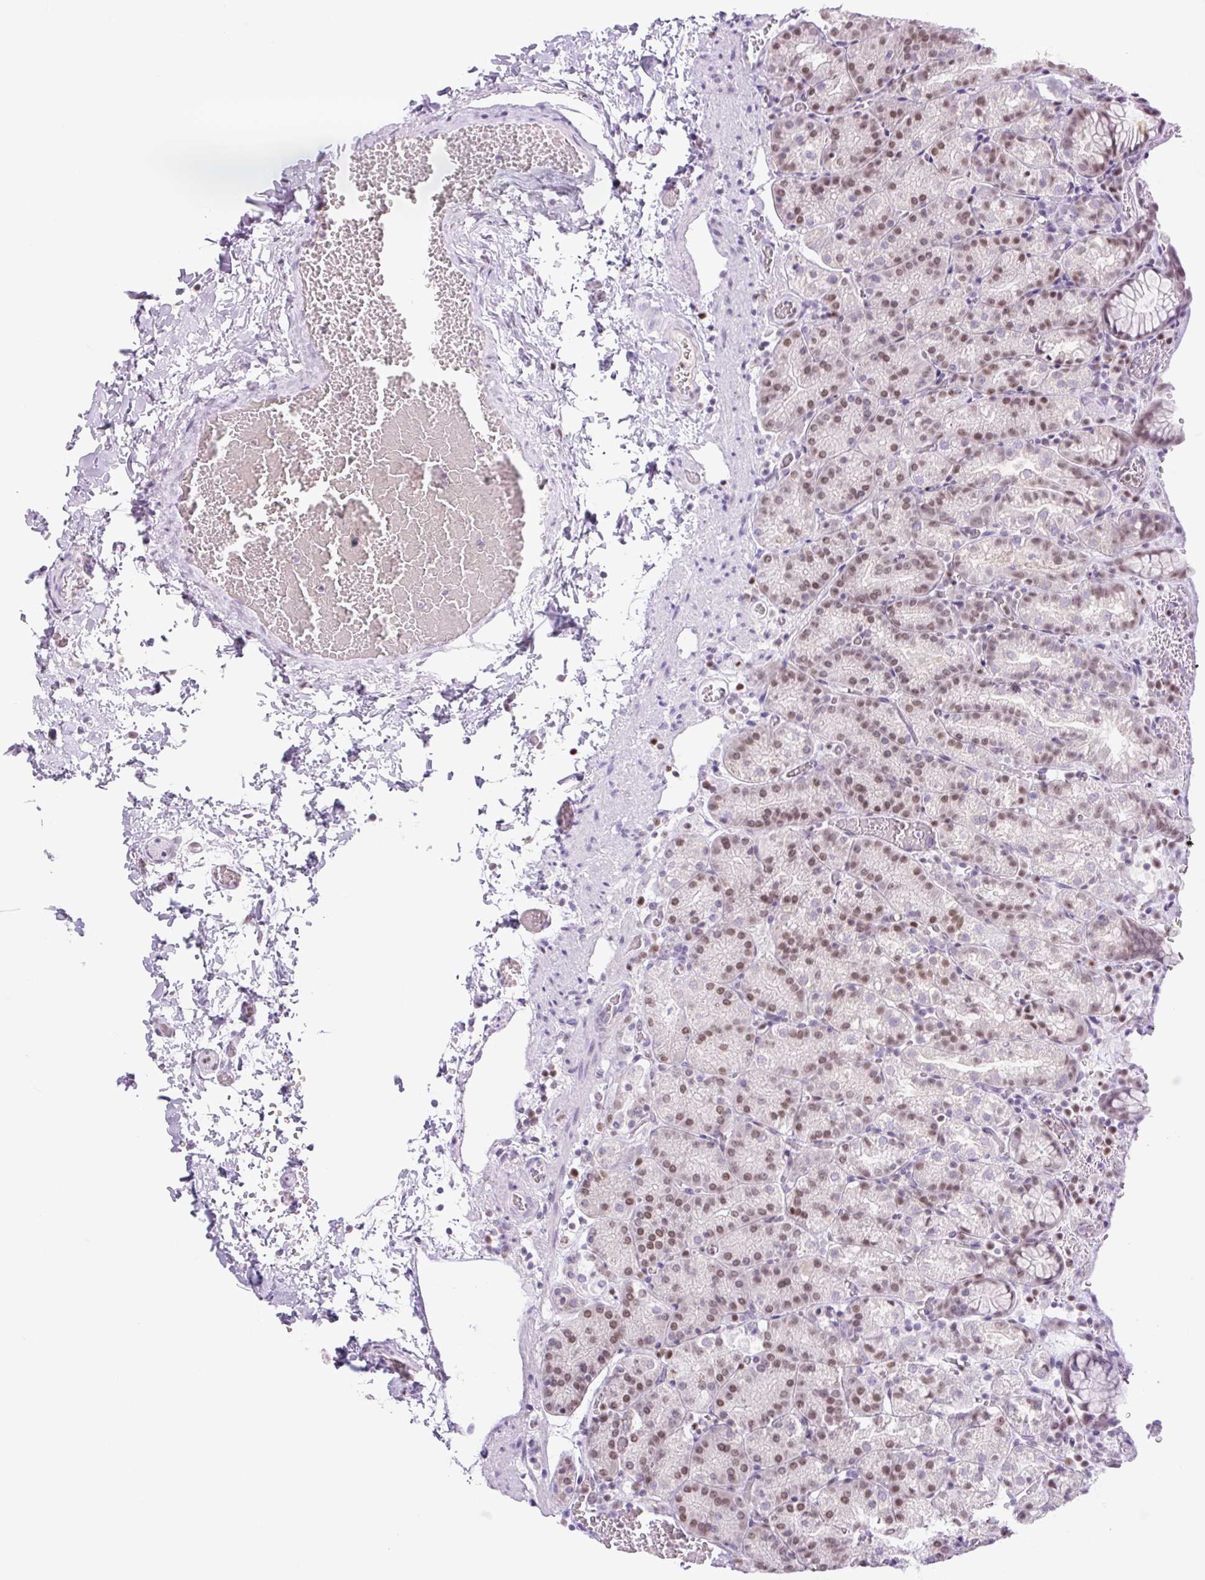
{"staining": {"intensity": "moderate", "quantity": "<25%", "location": "nuclear"}, "tissue": "stomach", "cell_type": "Glandular cells", "image_type": "normal", "snomed": [{"axis": "morphology", "description": "Normal tissue, NOS"}, {"axis": "topography", "description": "Stomach, upper"}], "caption": "Glandular cells show moderate nuclear staining in about <25% of cells in benign stomach. (IHC, brightfield microscopy, high magnification).", "gene": "TLE3", "patient": {"sex": "female", "age": 81}}